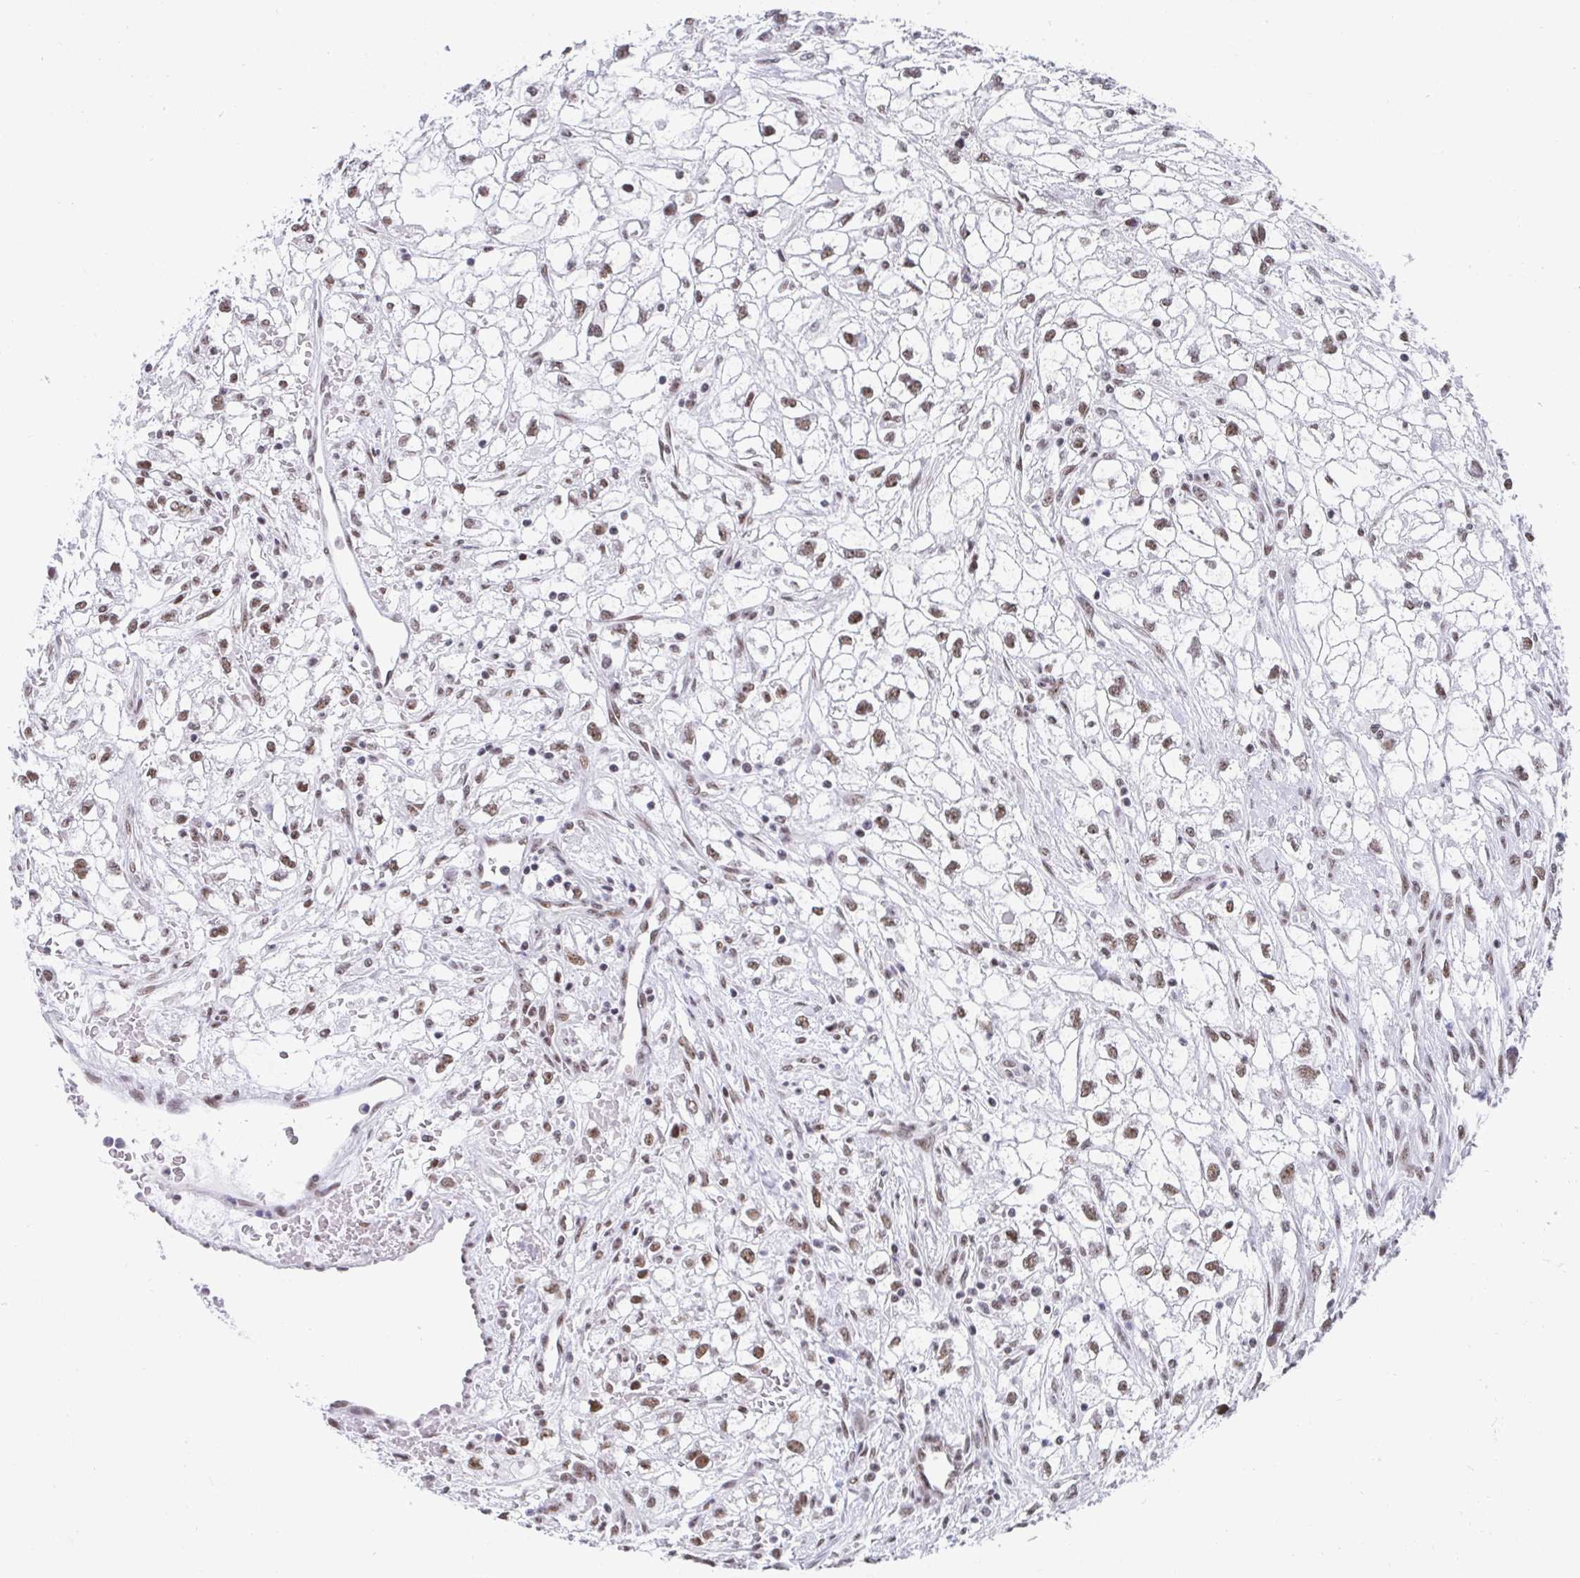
{"staining": {"intensity": "moderate", "quantity": ">75%", "location": "nuclear"}, "tissue": "renal cancer", "cell_type": "Tumor cells", "image_type": "cancer", "snomed": [{"axis": "morphology", "description": "Adenocarcinoma, NOS"}, {"axis": "topography", "description": "Kidney"}], "caption": "Protein staining reveals moderate nuclear staining in about >75% of tumor cells in renal cancer (adenocarcinoma). (IHC, brightfield microscopy, high magnification).", "gene": "SLC7A10", "patient": {"sex": "male", "age": 59}}